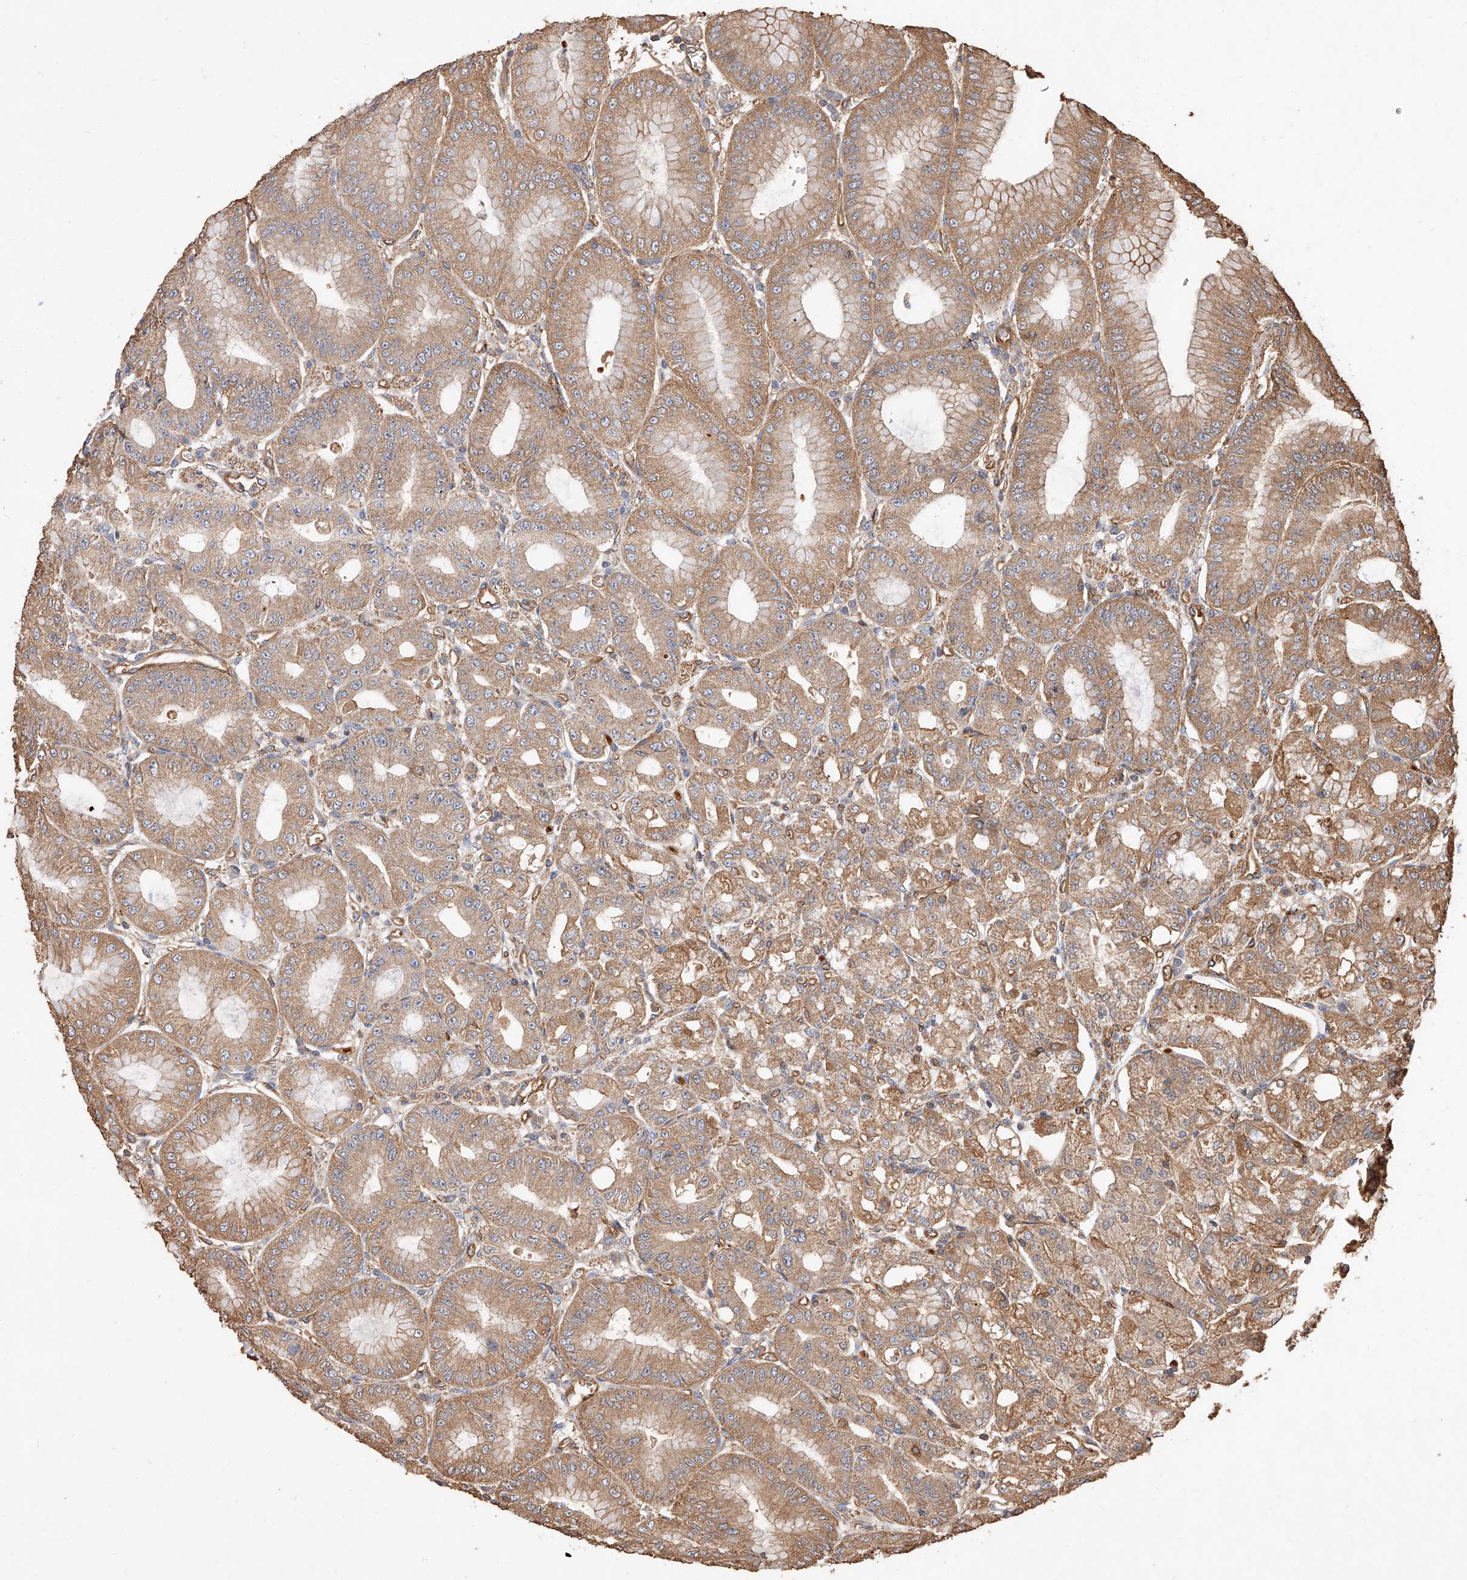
{"staining": {"intensity": "moderate", "quantity": ">75%", "location": "cytoplasmic/membranous"}, "tissue": "stomach", "cell_type": "Glandular cells", "image_type": "normal", "snomed": [{"axis": "morphology", "description": "Normal tissue, NOS"}, {"axis": "topography", "description": "Stomach, lower"}], "caption": "Immunohistochemical staining of benign human stomach demonstrates moderate cytoplasmic/membranous protein expression in about >75% of glandular cells. Nuclei are stained in blue.", "gene": "GHDC", "patient": {"sex": "male", "age": 71}}